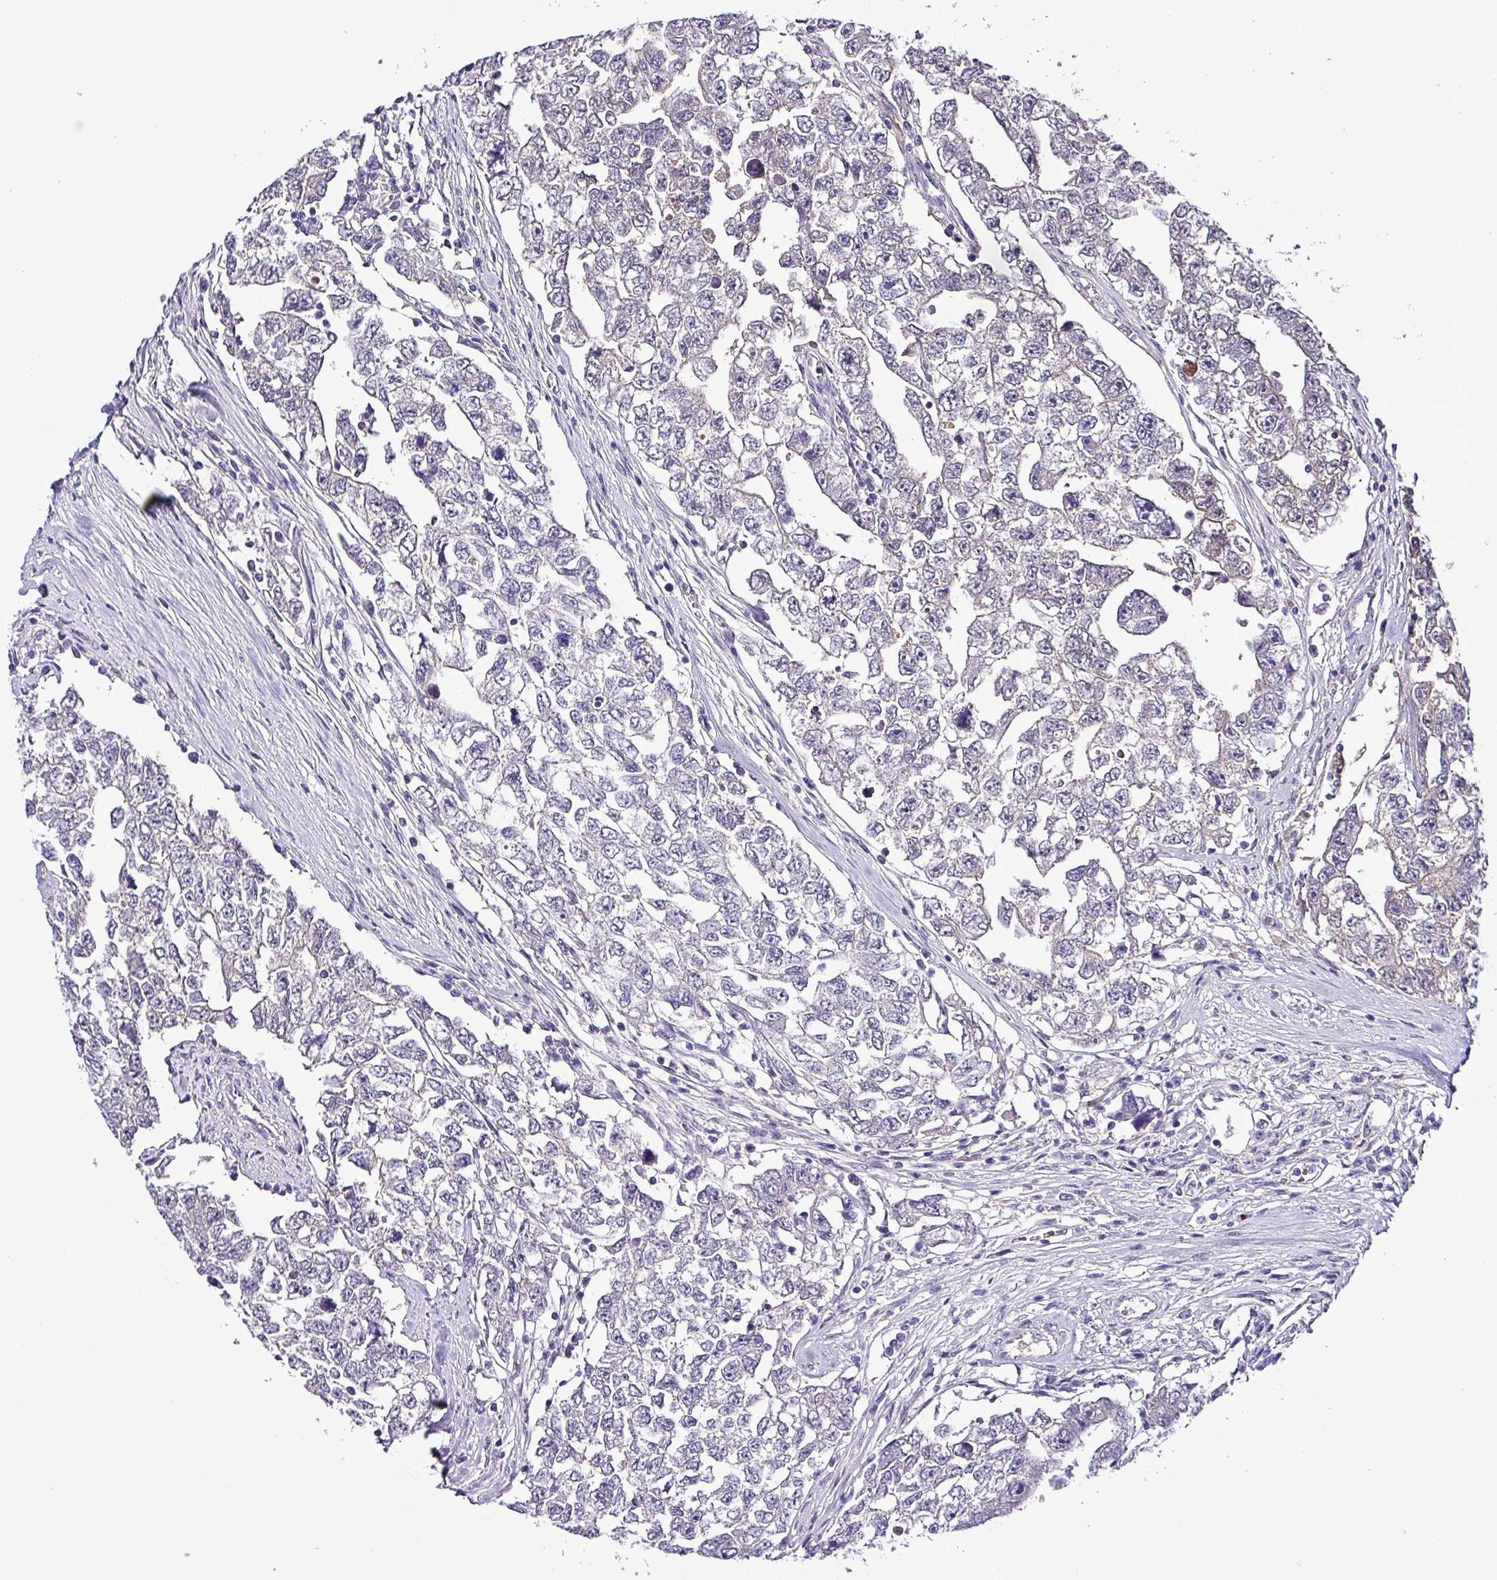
{"staining": {"intensity": "negative", "quantity": "none", "location": "none"}, "tissue": "testis cancer", "cell_type": "Tumor cells", "image_type": "cancer", "snomed": [{"axis": "morphology", "description": "Carcinoma, Embryonal, NOS"}, {"axis": "topography", "description": "Testis"}], "caption": "Photomicrograph shows no protein positivity in tumor cells of testis cancer tissue. Nuclei are stained in blue.", "gene": "HP", "patient": {"sex": "male", "age": 22}}